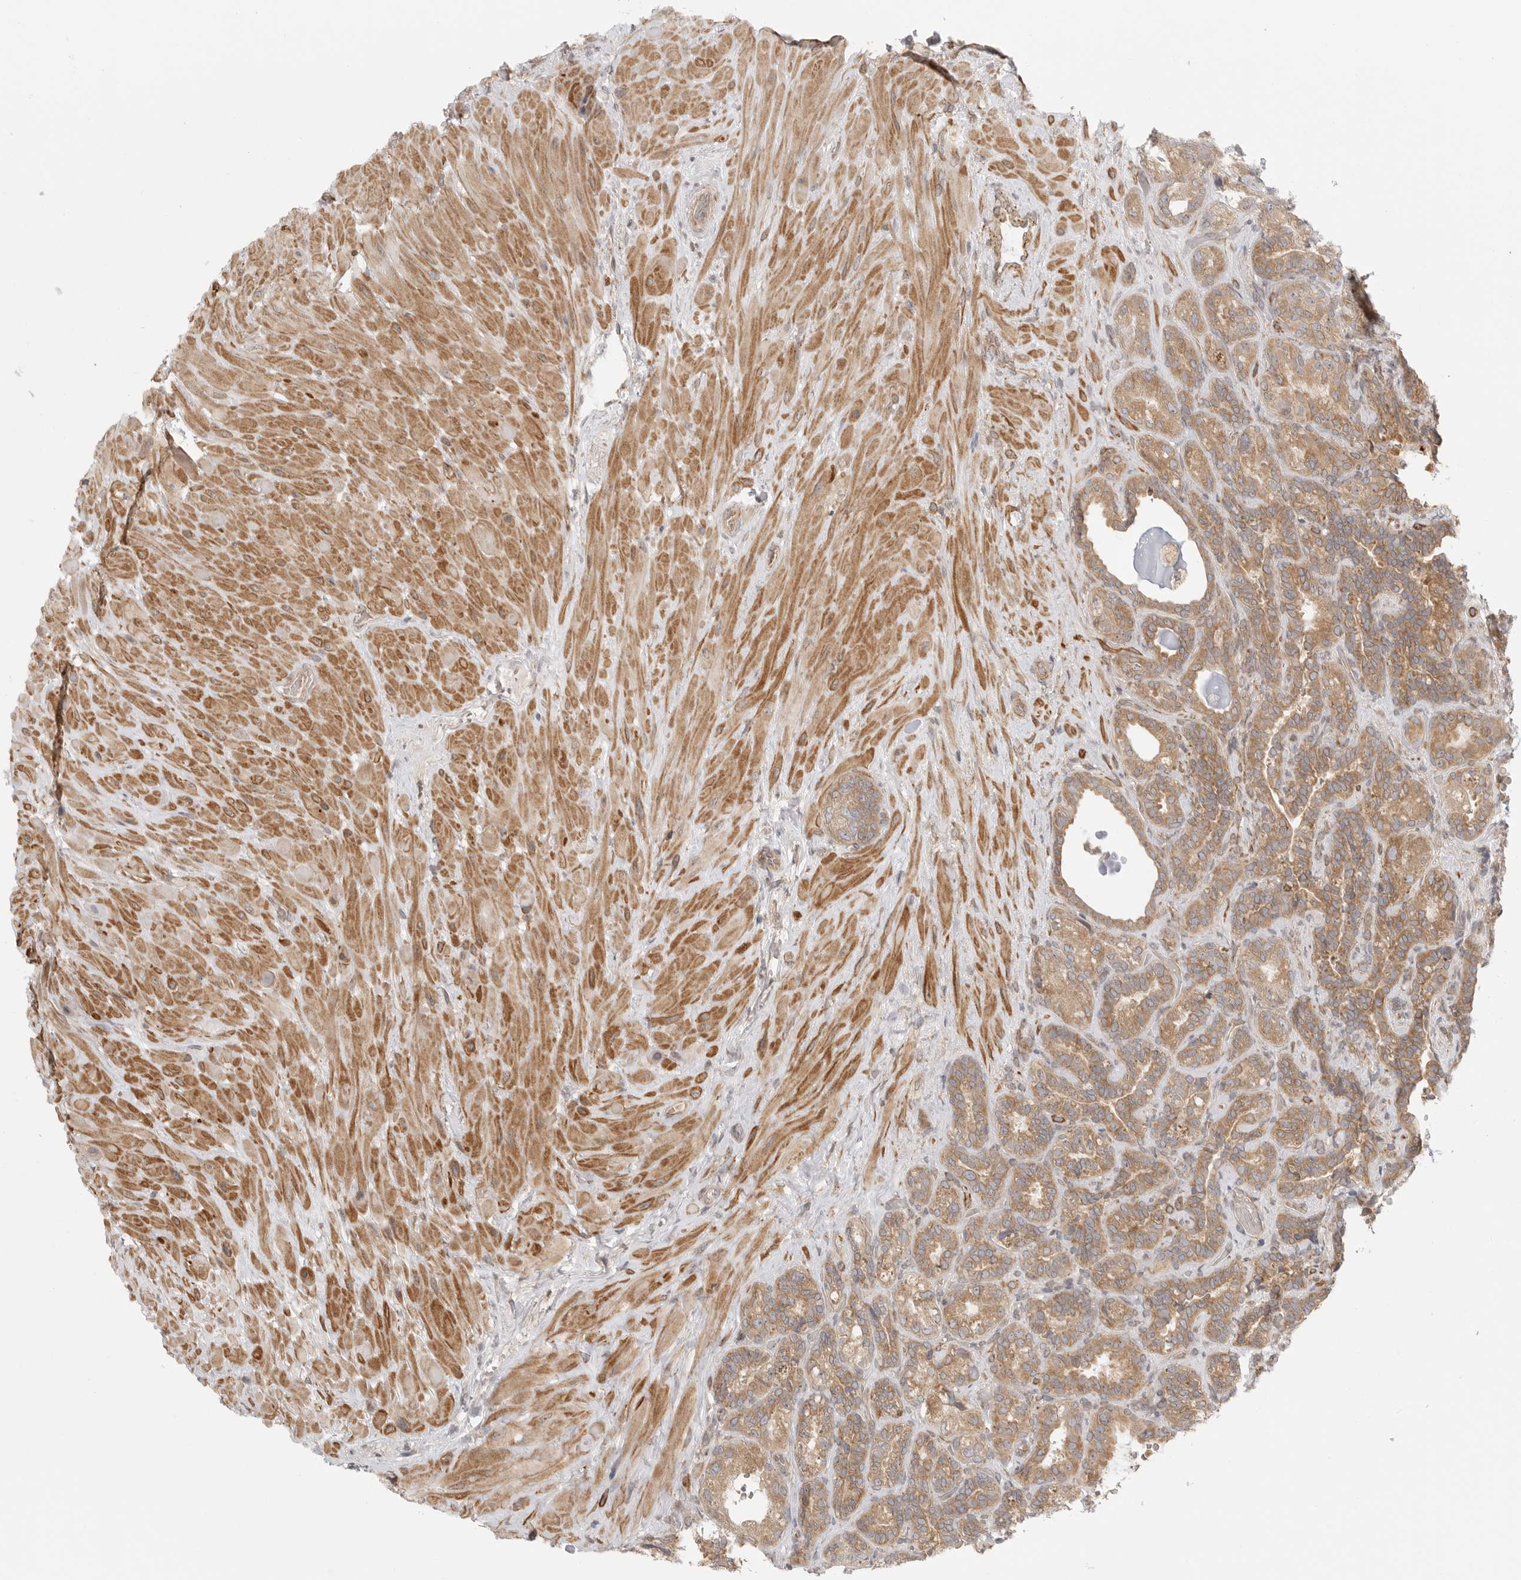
{"staining": {"intensity": "moderate", "quantity": ">75%", "location": "cytoplasmic/membranous"}, "tissue": "seminal vesicle", "cell_type": "Glandular cells", "image_type": "normal", "snomed": [{"axis": "morphology", "description": "Normal tissue, NOS"}, {"axis": "topography", "description": "Prostate"}, {"axis": "topography", "description": "Seminal veicle"}], "caption": "Immunohistochemical staining of benign seminal vesicle reveals moderate cytoplasmic/membranous protein positivity in approximately >75% of glandular cells. Using DAB (3,3'-diaminobenzidine) (brown) and hematoxylin (blue) stains, captured at high magnification using brightfield microscopy.", "gene": "CERS2", "patient": {"sex": "male", "age": 67}}